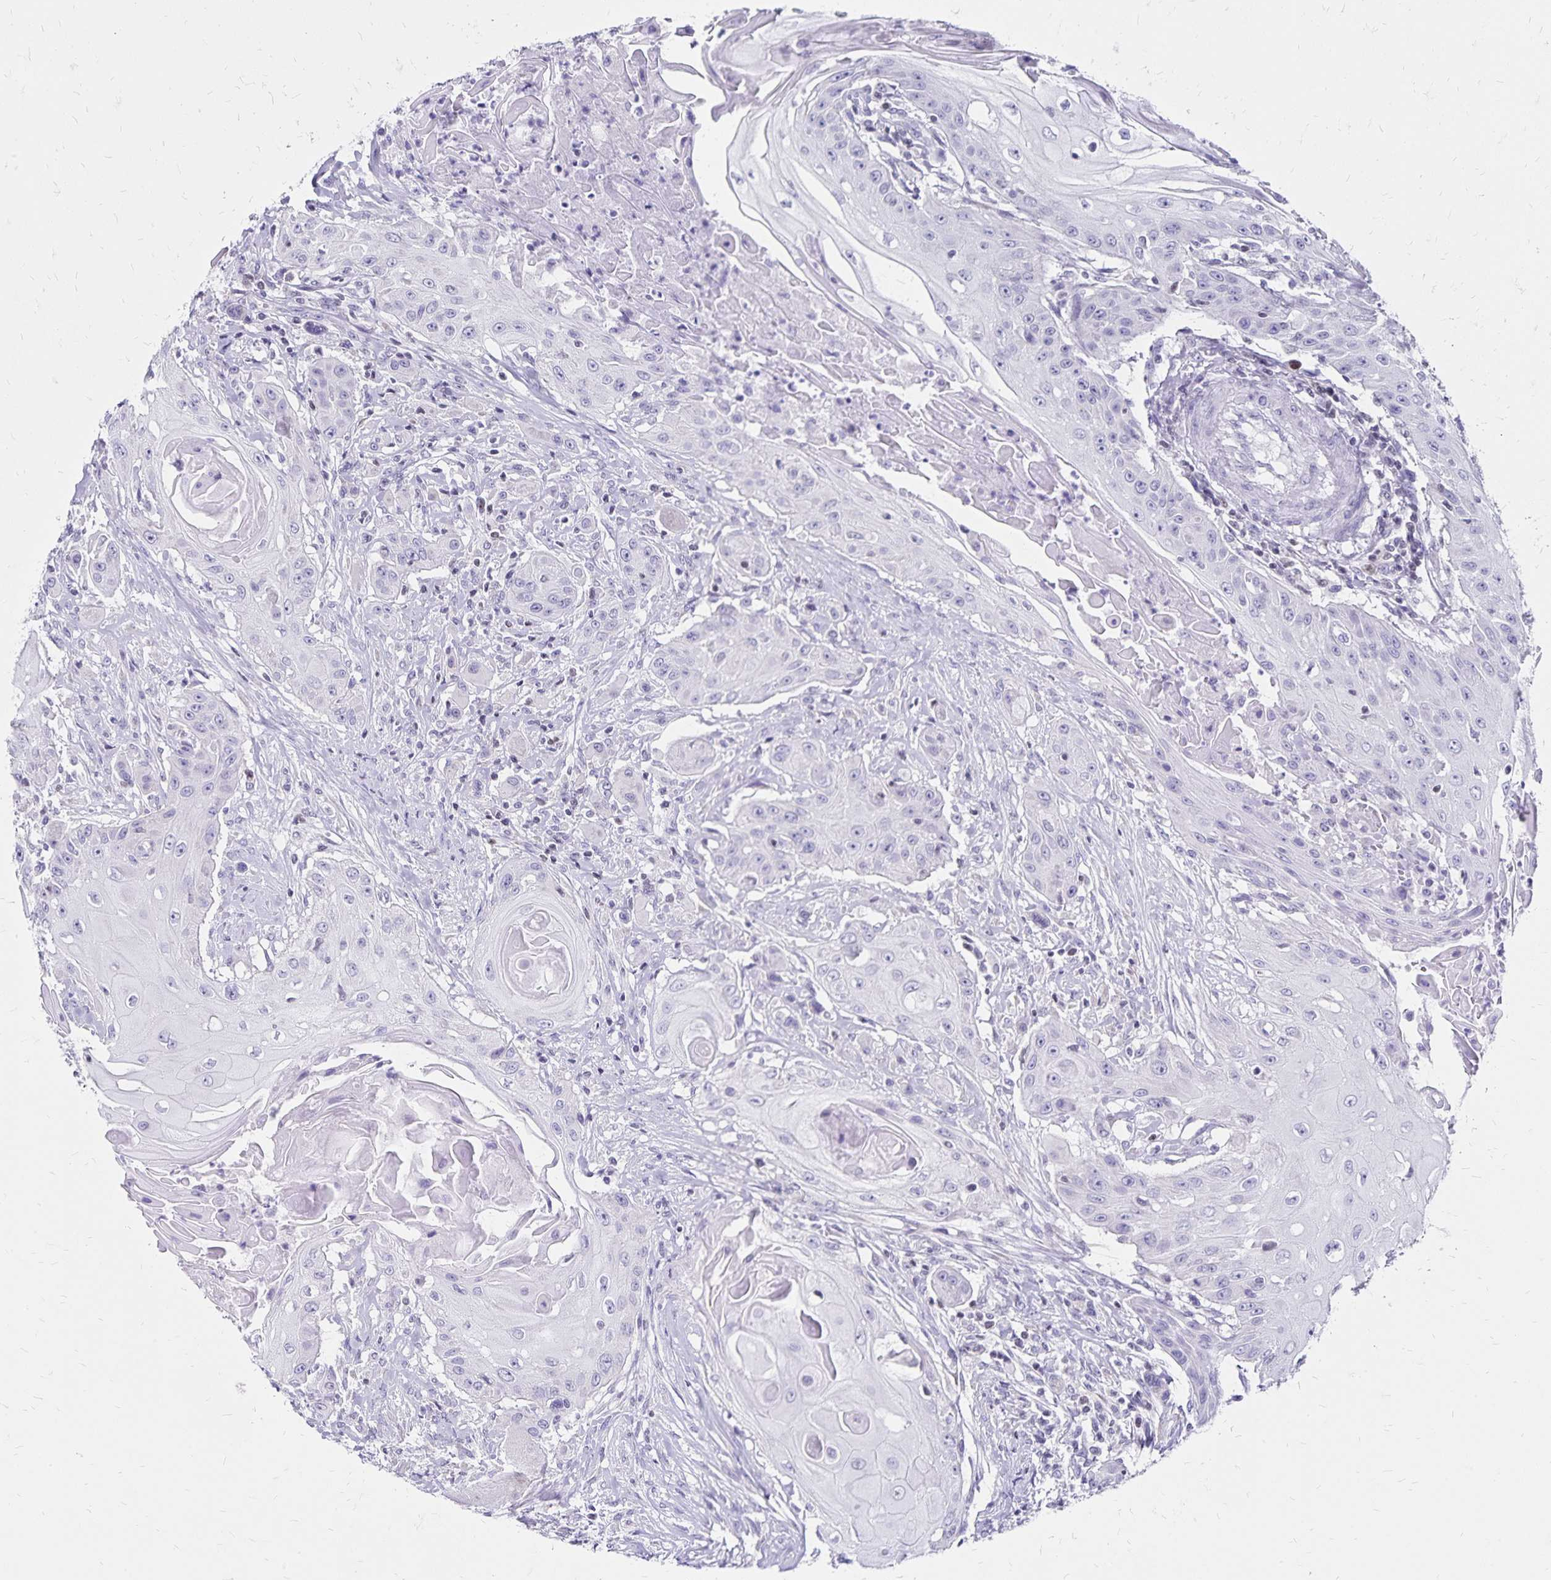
{"staining": {"intensity": "negative", "quantity": "none", "location": "none"}, "tissue": "head and neck cancer", "cell_type": "Tumor cells", "image_type": "cancer", "snomed": [{"axis": "morphology", "description": "Squamous cell carcinoma, NOS"}, {"axis": "topography", "description": "Oral tissue"}, {"axis": "topography", "description": "Head-Neck"}, {"axis": "topography", "description": "Neck, NOS"}], "caption": "DAB immunohistochemical staining of human head and neck cancer shows no significant positivity in tumor cells.", "gene": "IKZF1", "patient": {"sex": "female", "age": 55}}